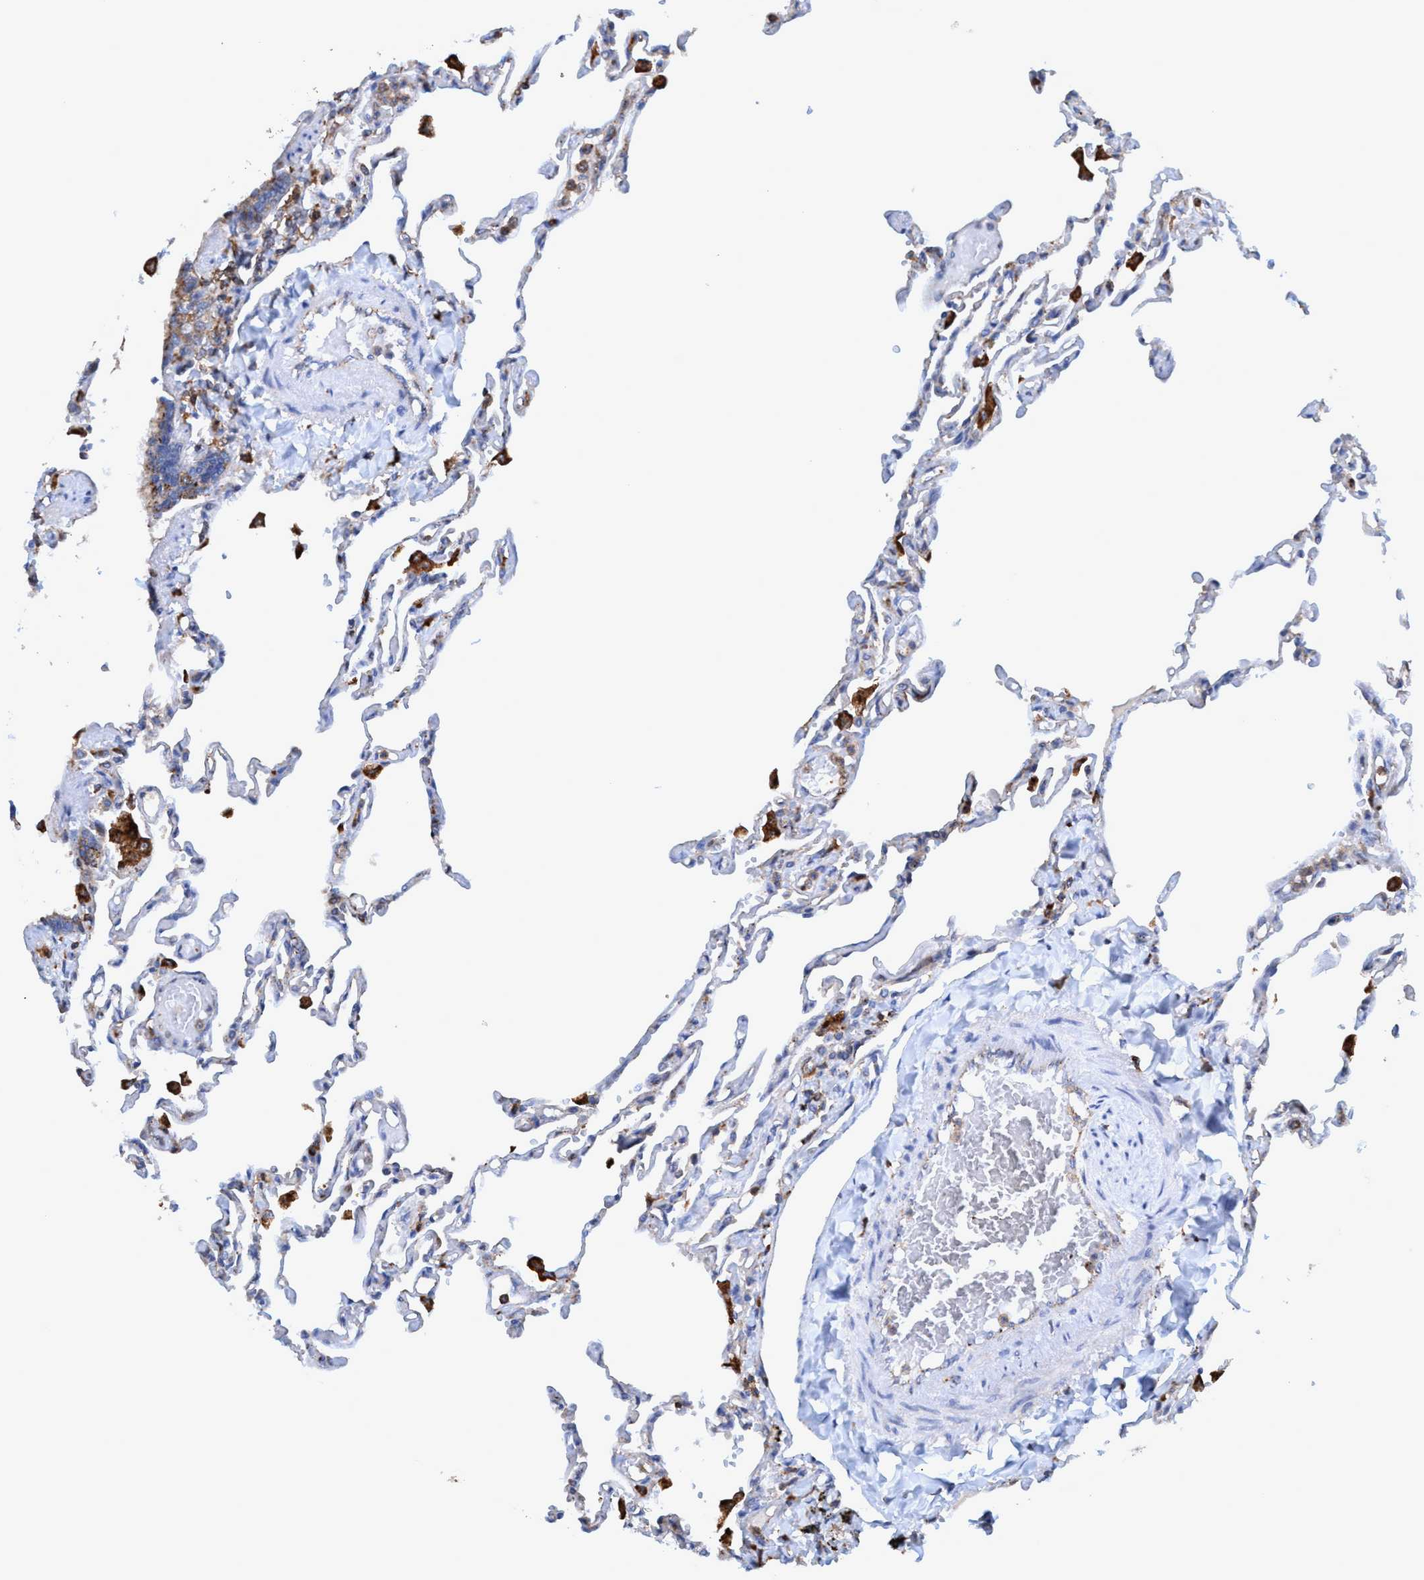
{"staining": {"intensity": "weak", "quantity": "25%-75%", "location": "cytoplasmic/membranous"}, "tissue": "lung", "cell_type": "Alveolar cells", "image_type": "normal", "snomed": [{"axis": "morphology", "description": "Normal tissue, NOS"}, {"axis": "topography", "description": "Lung"}], "caption": "Immunohistochemical staining of unremarkable human lung displays 25%-75% levels of weak cytoplasmic/membranous protein staining in approximately 25%-75% of alveolar cells. The protein is stained brown, and the nuclei are stained in blue (DAB IHC with brightfield microscopy, high magnification).", "gene": "TRIM65", "patient": {"sex": "male", "age": 21}}